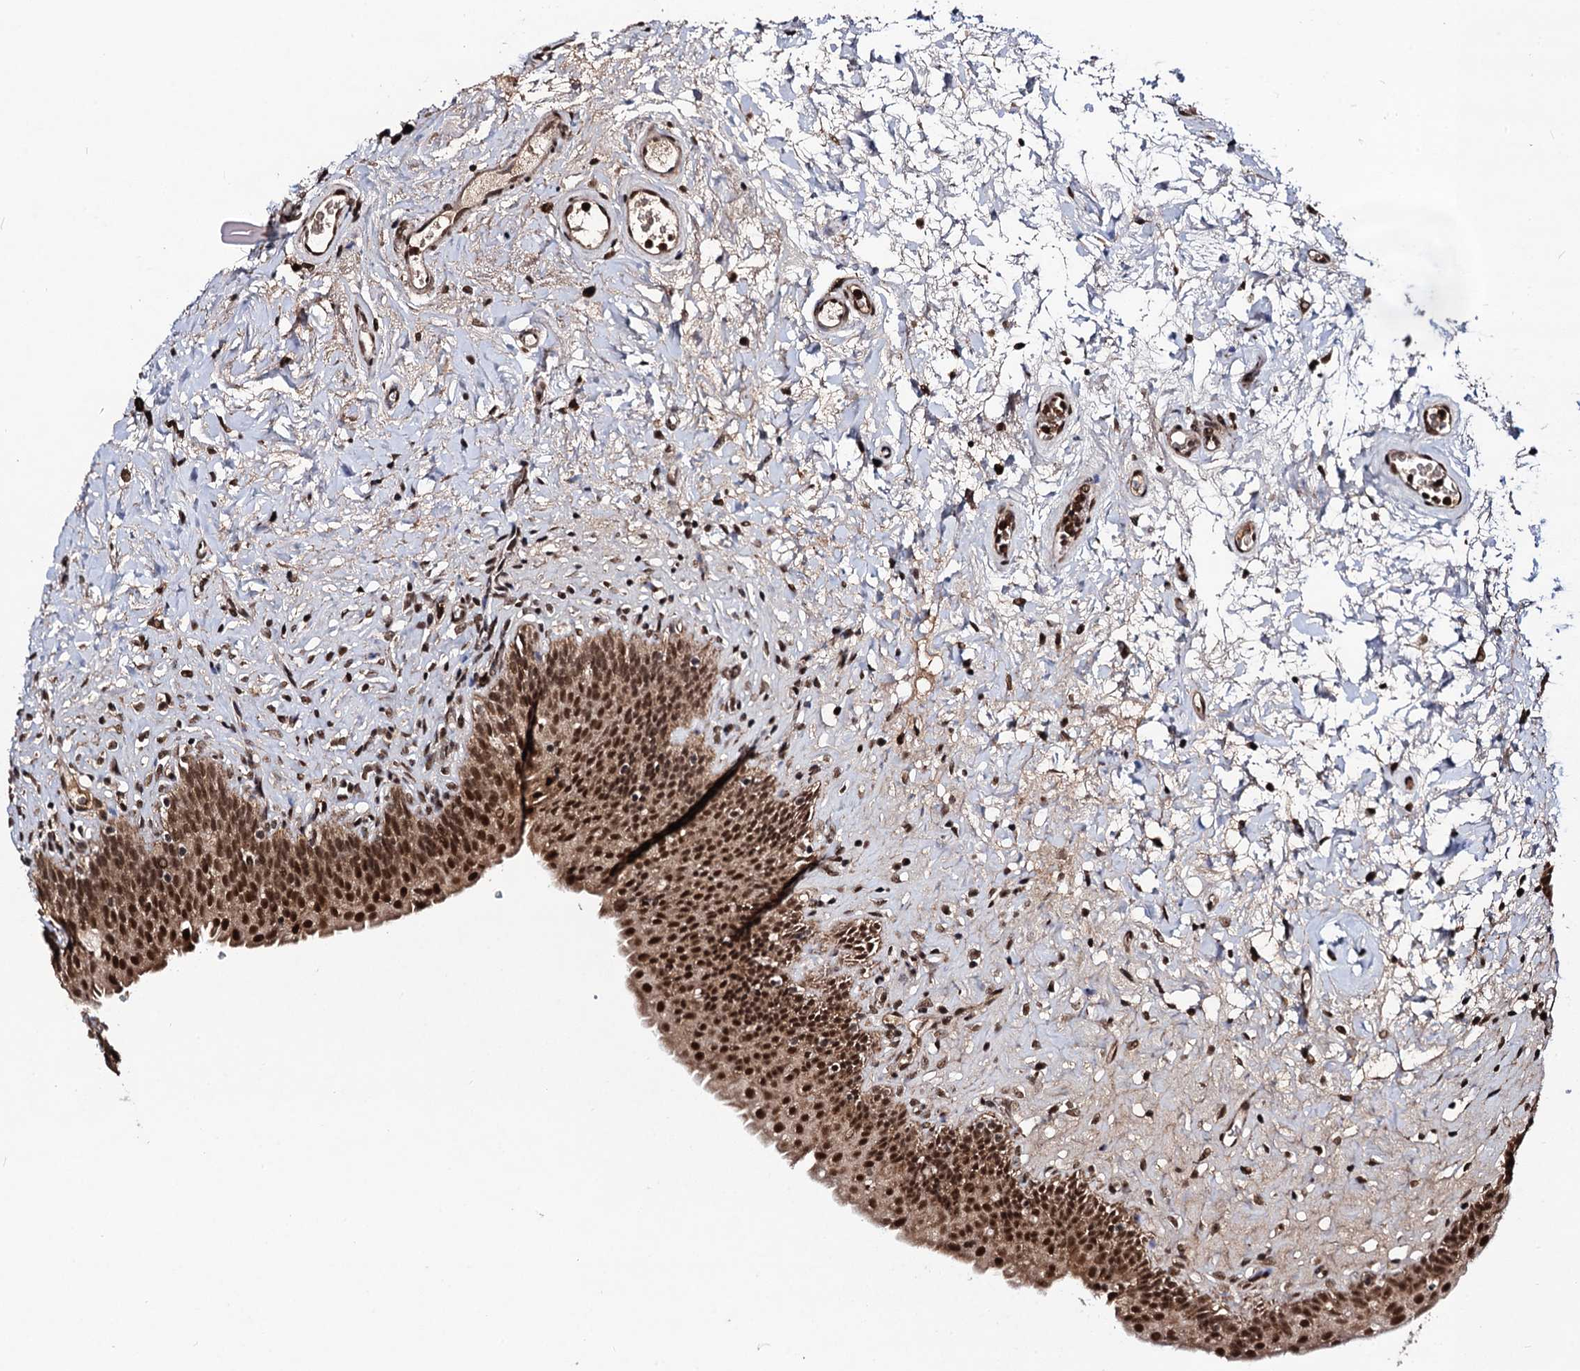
{"staining": {"intensity": "strong", "quantity": ">75%", "location": "cytoplasmic/membranous,nuclear"}, "tissue": "urinary bladder", "cell_type": "Urothelial cells", "image_type": "normal", "snomed": [{"axis": "morphology", "description": "Normal tissue, NOS"}, {"axis": "topography", "description": "Urinary bladder"}], "caption": "Human urinary bladder stained for a protein (brown) demonstrates strong cytoplasmic/membranous,nuclear positive staining in approximately >75% of urothelial cells.", "gene": "SFSWAP", "patient": {"sex": "male", "age": 83}}